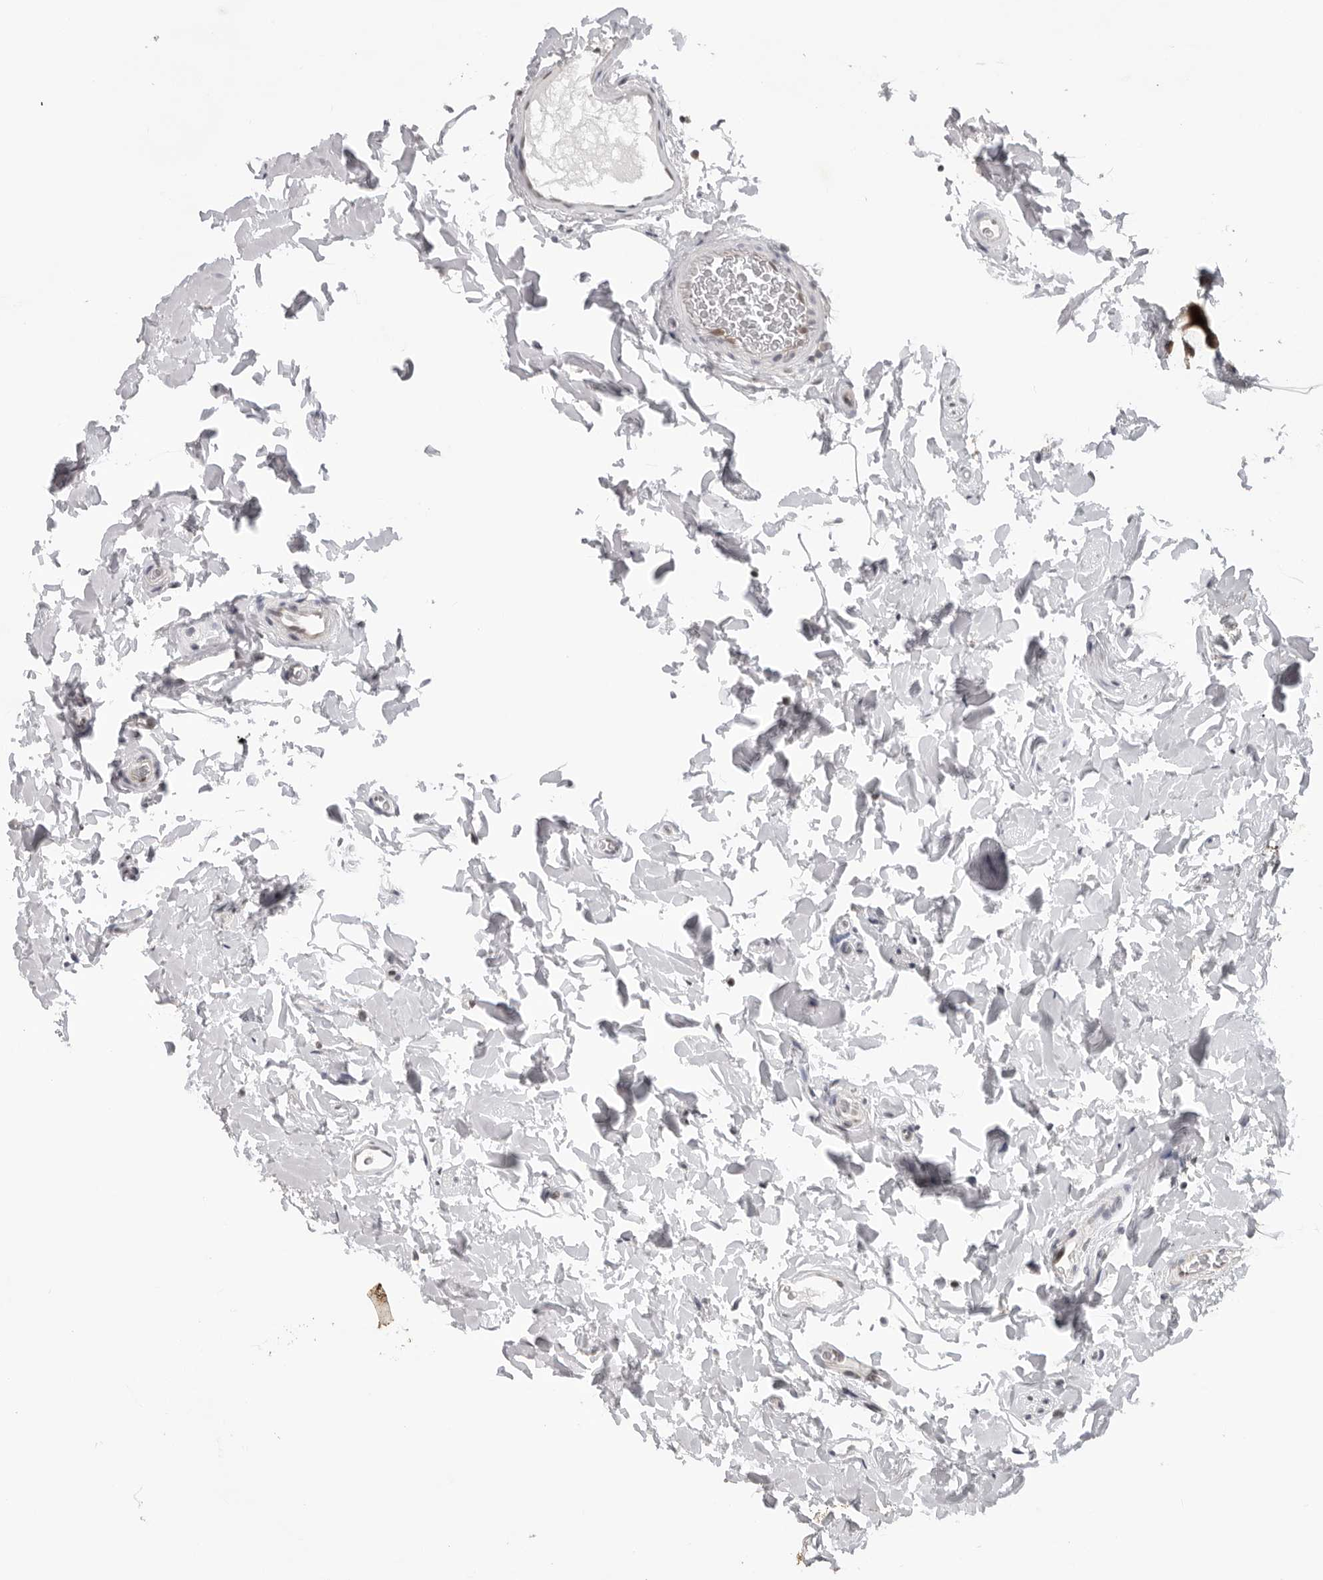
{"staining": {"intensity": "moderate", "quantity": ">75%", "location": "cytoplasmic/membranous"}, "tissue": "colon", "cell_type": "Endothelial cells", "image_type": "normal", "snomed": [{"axis": "morphology", "description": "Normal tissue, NOS"}, {"axis": "topography", "description": "Colon"}], "caption": "Brown immunohistochemical staining in unremarkable colon reveals moderate cytoplasmic/membranous expression in about >75% of endothelial cells. (IHC, brightfield microscopy, high magnification).", "gene": "CASP7", "patient": {"sex": "female", "age": 80}}